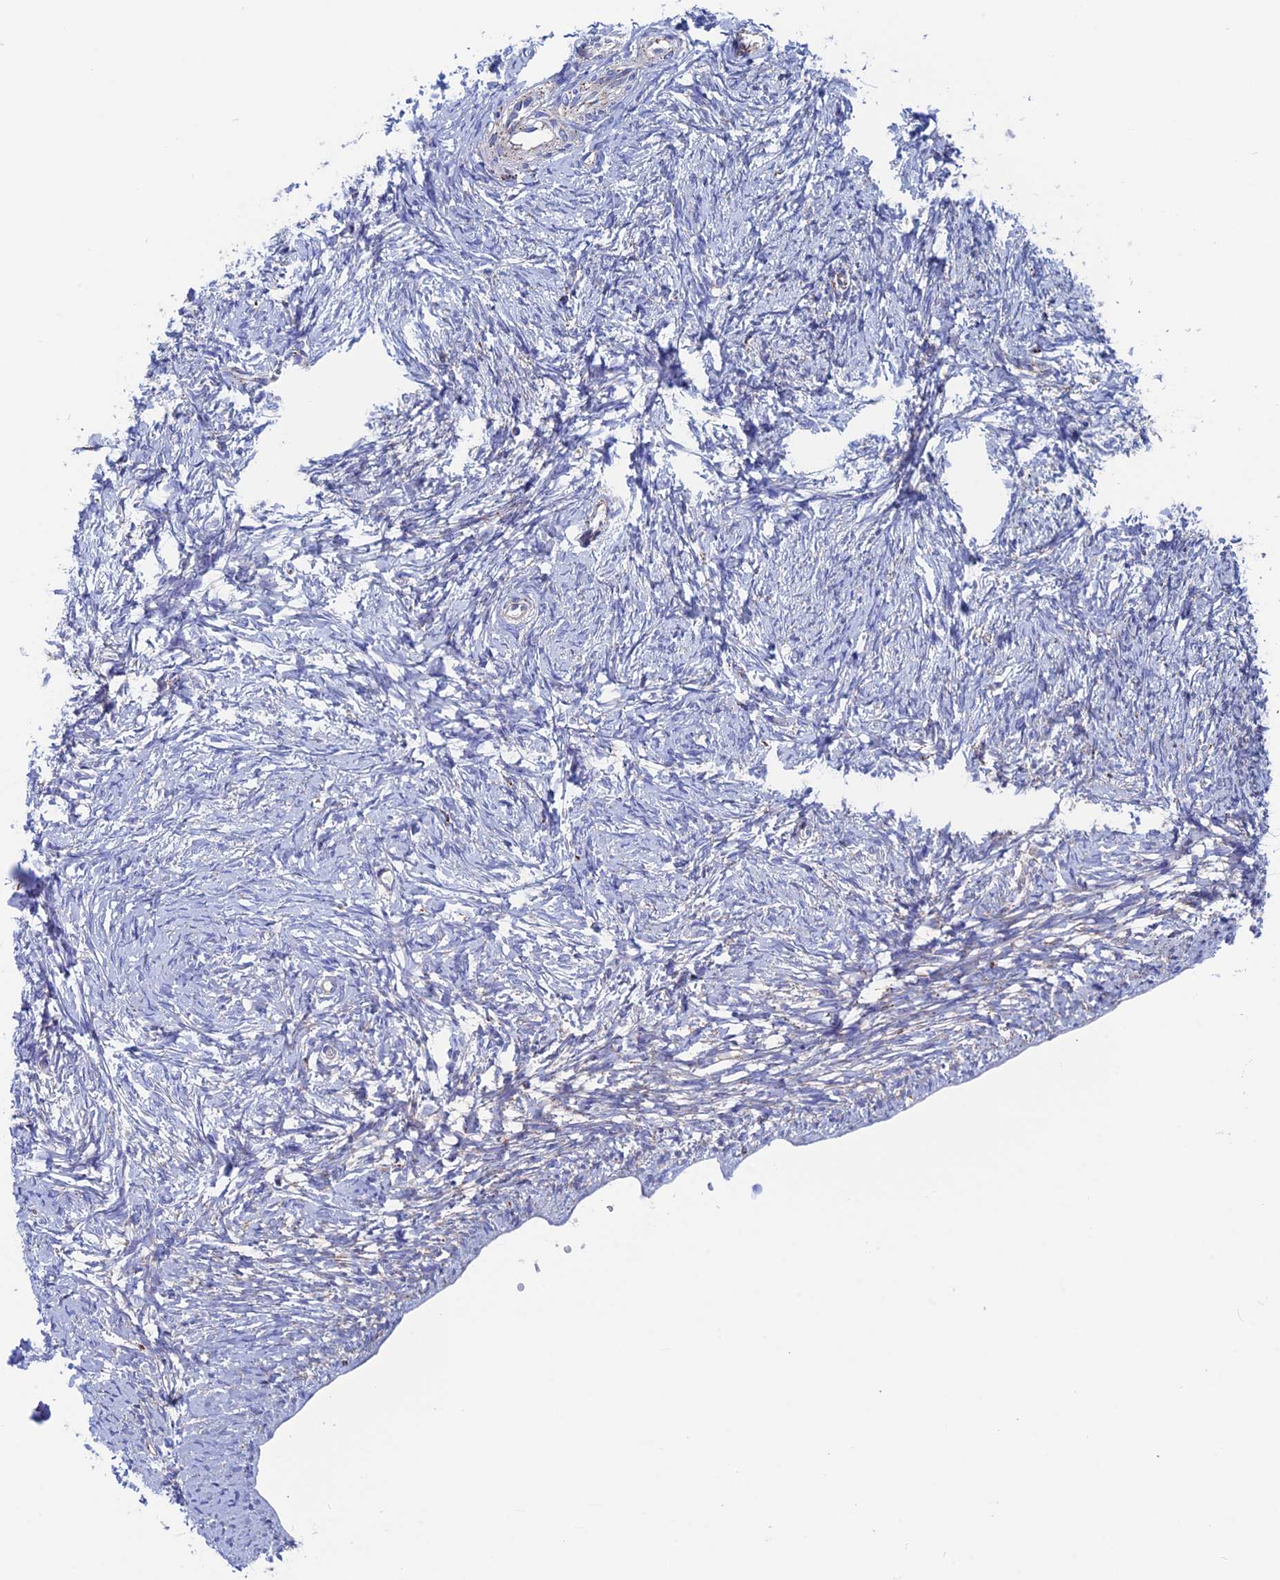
{"staining": {"intensity": "negative", "quantity": "none", "location": "none"}, "tissue": "ovary", "cell_type": "Ovarian stroma cells", "image_type": "normal", "snomed": [{"axis": "morphology", "description": "Normal tissue, NOS"}, {"axis": "topography", "description": "Ovary"}], "caption": "DAB immunohistochemical staining of normal ovary reveals no significant expression in ovarian stroma cells.", "gene": "WDR83", "patient": {"sex": "female", "age": 34}}